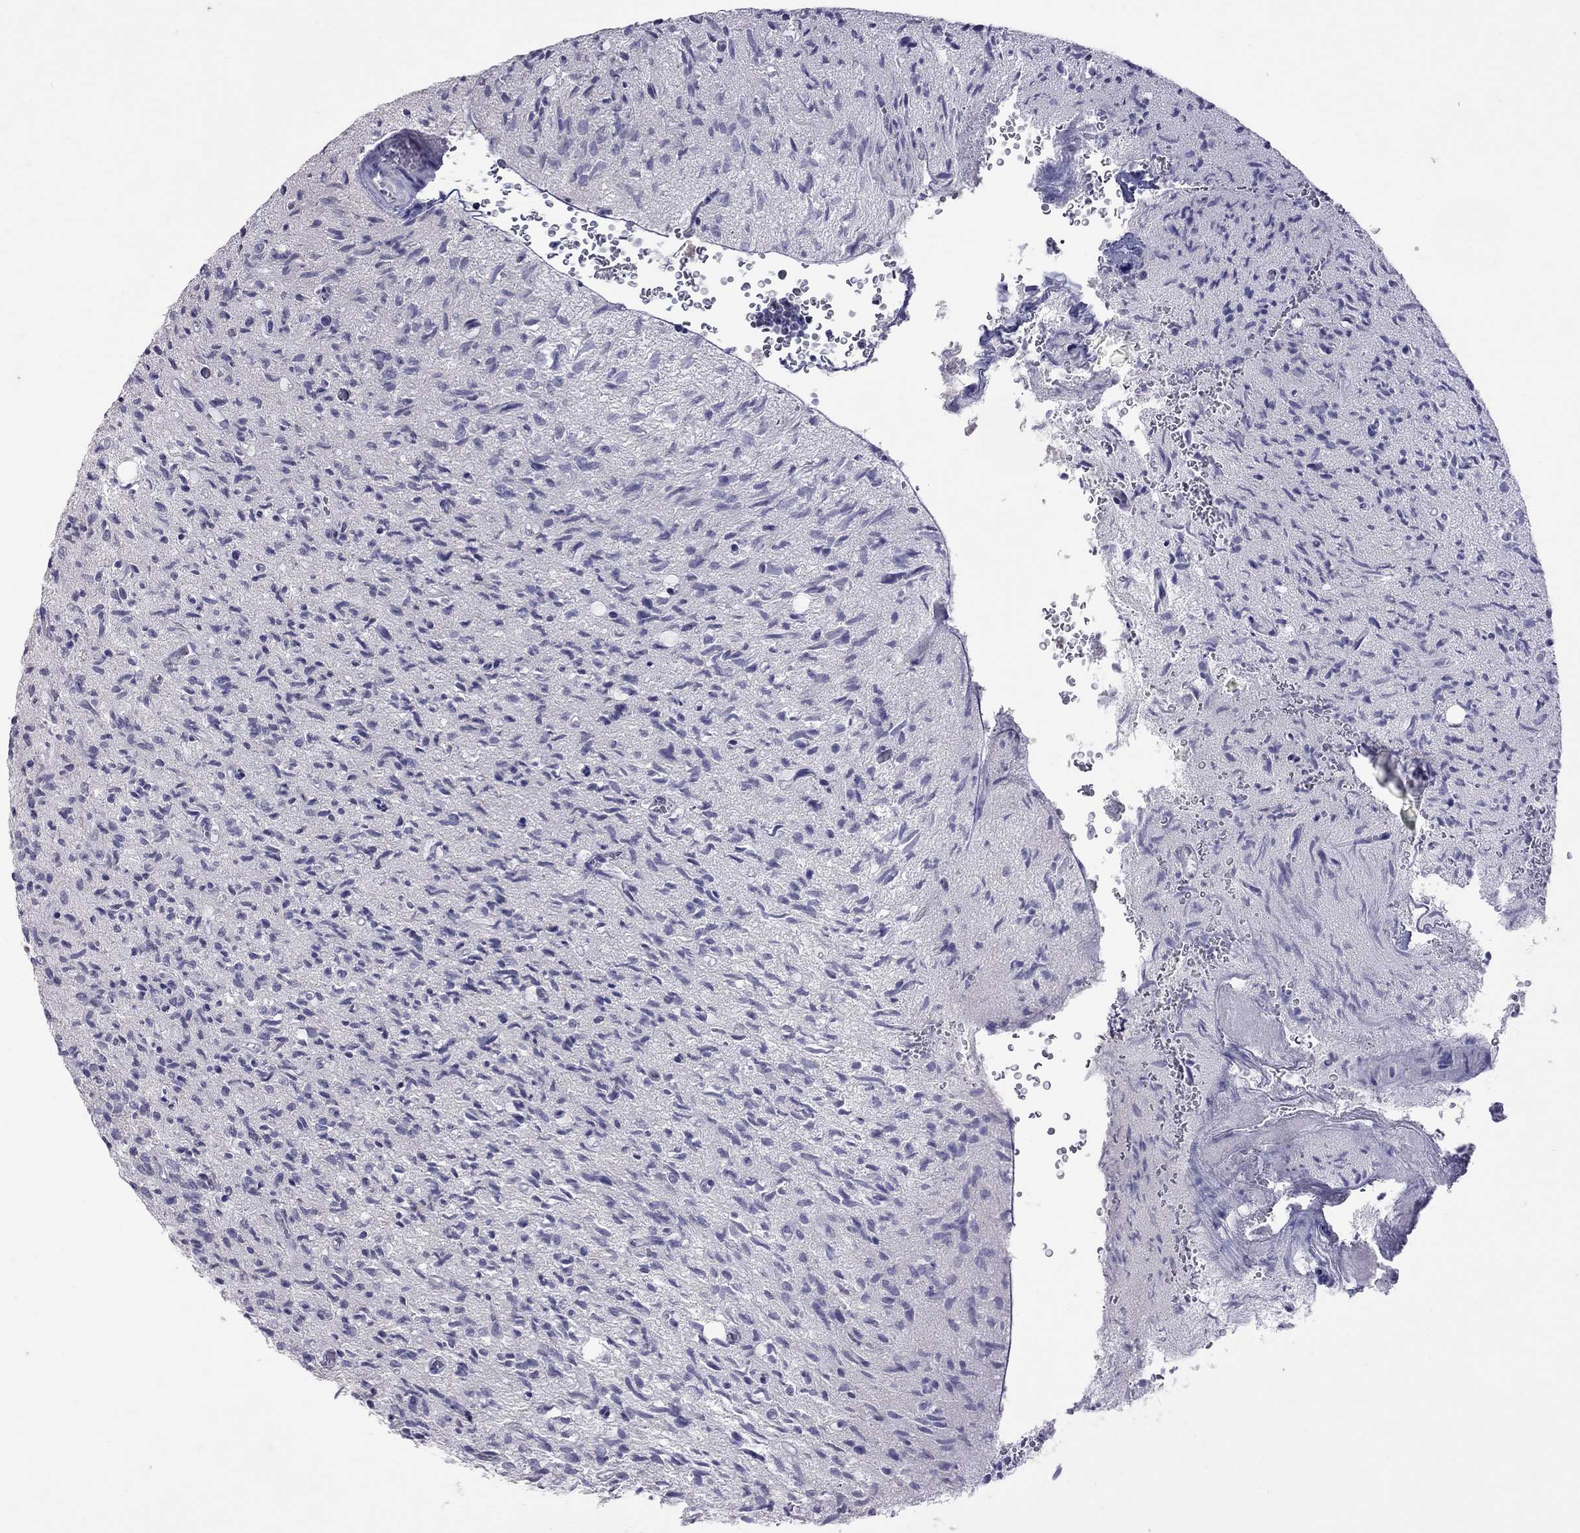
{"staining": {"intensity": "negative", "quantity": "none", "location": "none"}, "tissue": "glioma", "cell_type": "Tumor cells", "image_type": "cancer", "snomed": [{"axis": "morphology", "description": "Glioma, malignant, High grade"}, {"axis": "topography", "description": "Brain"}], "caption": "Tumor cells are negative for protein expression in human glioma.", "gene": "SLAMF1", "patient": {"sex": "male", "age": 64}}